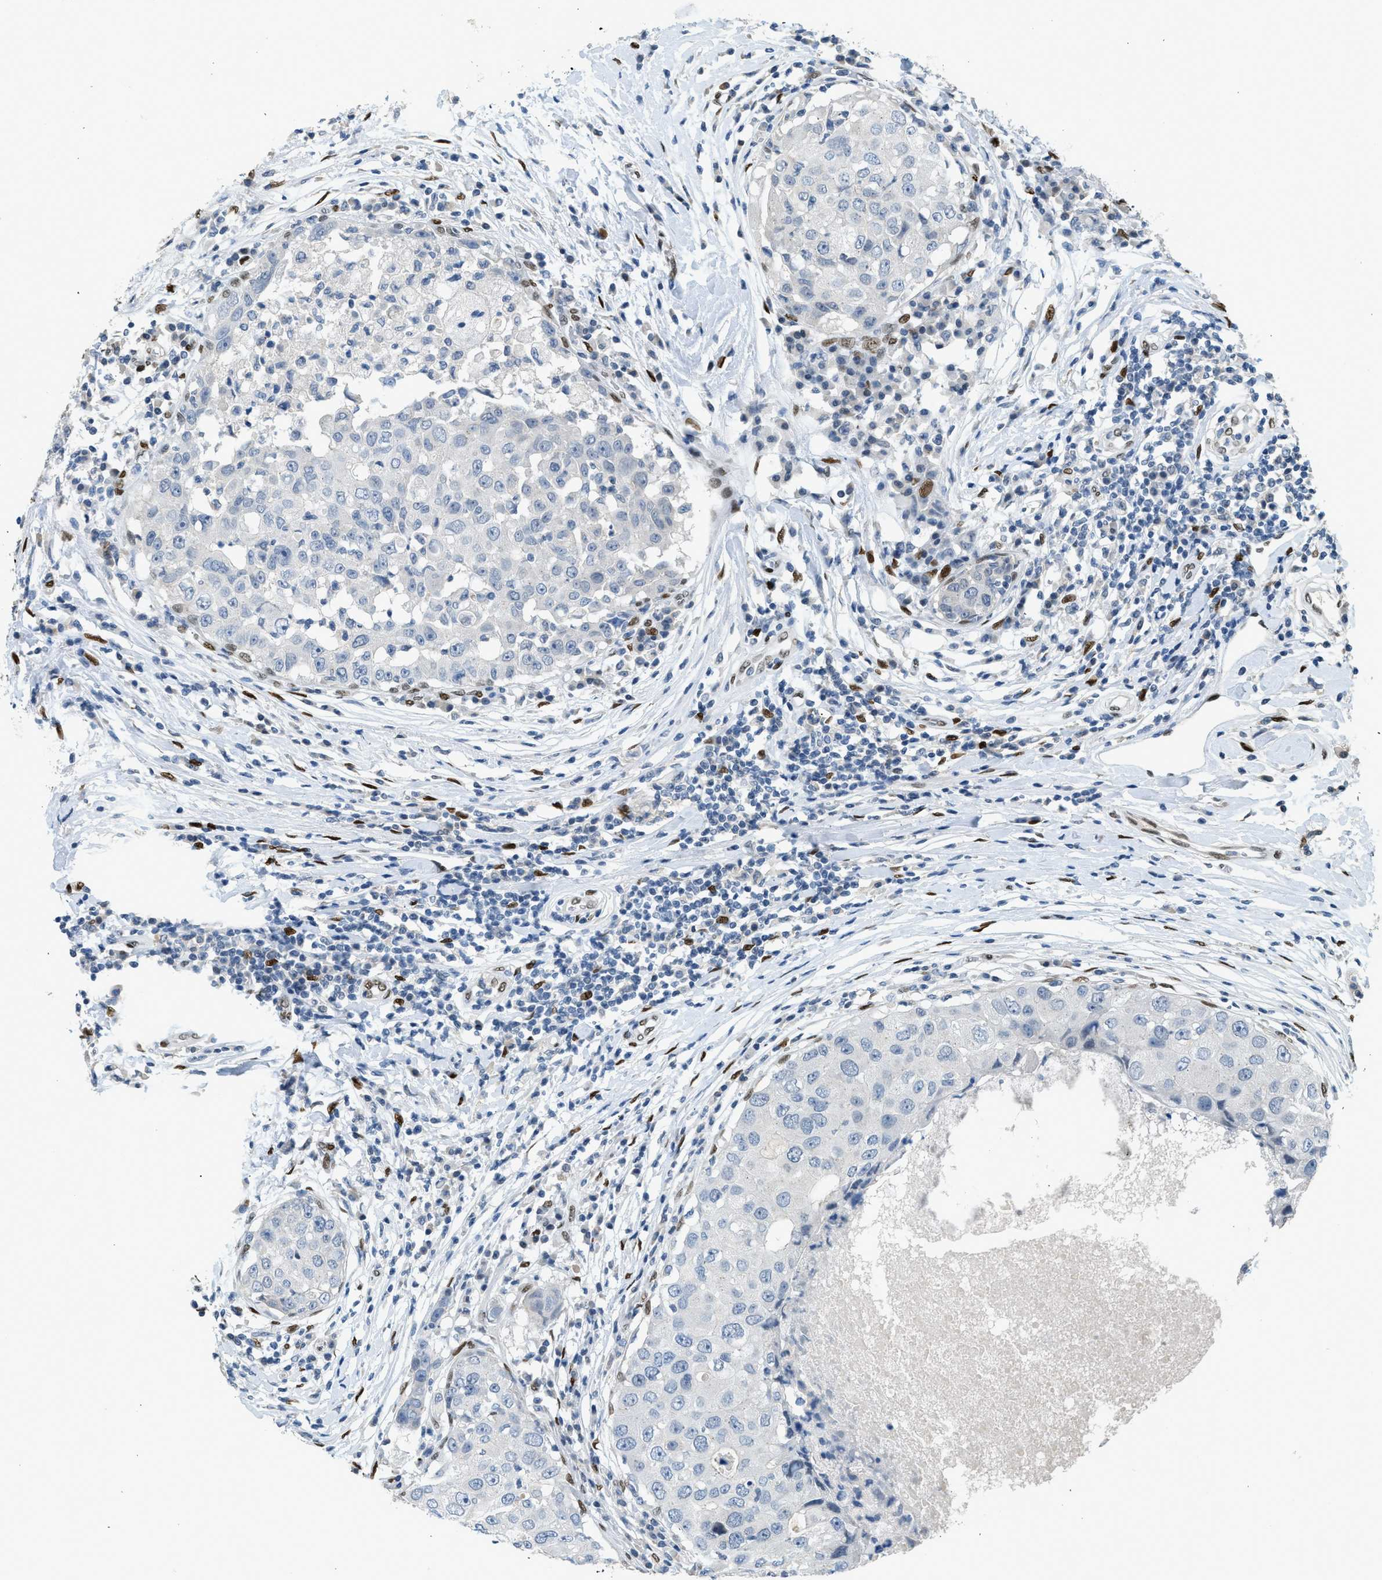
{"staining": {"intensity": "negative", "quantity": "none", "location": "none"}, "tissue": "breast cancer", "cell_type": "Tumor cells", "image_type": "cancer", "snomed": [{"axis": "morphology", "description": "Duct carcinoma"}, {"axis": "topography", "description": "Breast"}], "caption": "Immunohistochemical staining of breast infiltrating ductal carcinoma shows no significant expression in tumor cells.", "gene": "ZBTB20", "patient": {"sex": "female", "age": 27}}